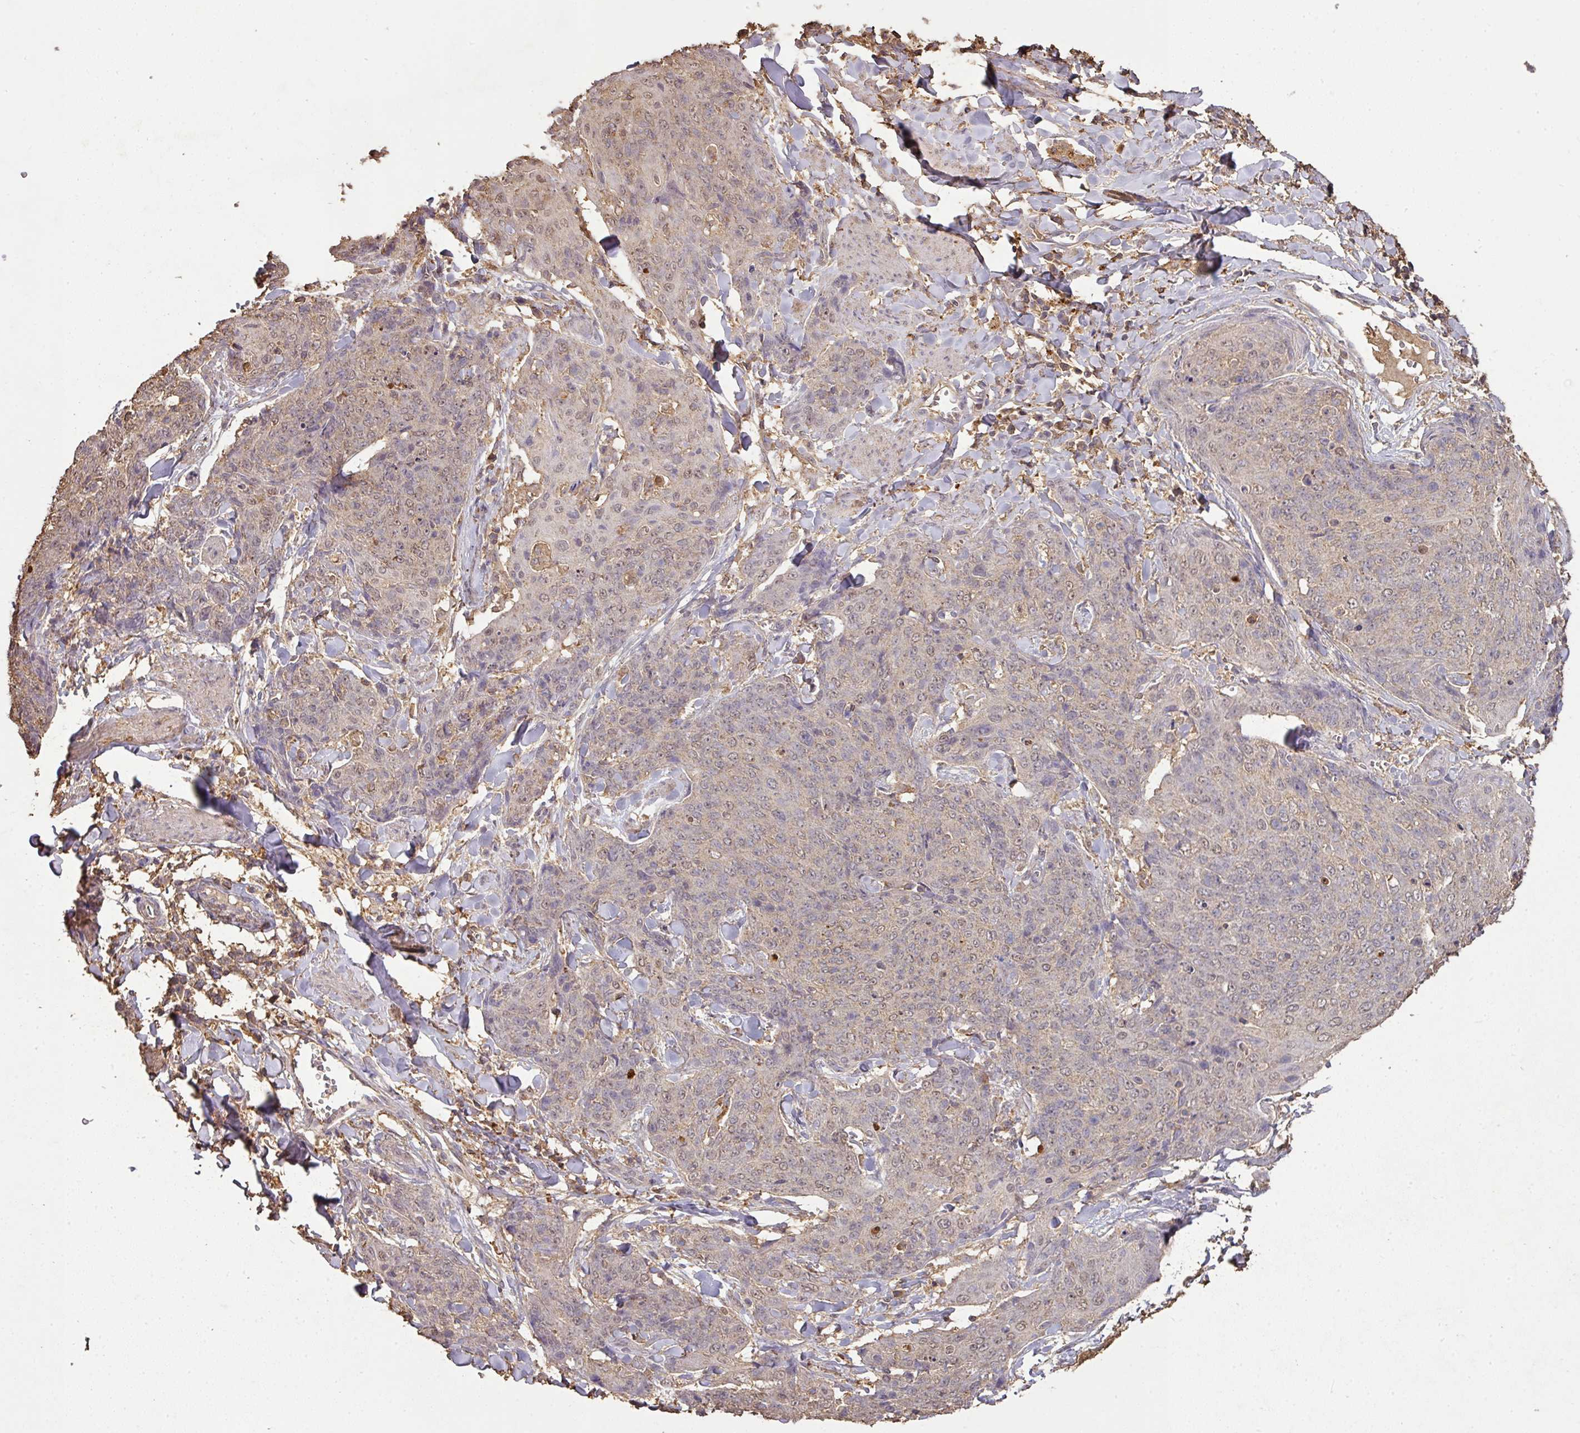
{"staining": {"intensity": "weak", "quantity": "<25%", "location": "cytoplasmic/membranous,nuclear"}, "tissue": "skin cancer", "cell_type": "Tumor cells", "image_type": "cancer", "snomed": [{"axis": "morphology", "description": "Squamous cell carcinoma, NOS"}, {"axis": "topography", "description": "Skin"}, {"axis": "topography", "description": "Vulva"}], "caption": "Tumor cells are negative for brown protein staining in skin squamous cell carcinoma.", "gene": "ATAT1", "patient": {"sex": "female", "age": 85}}